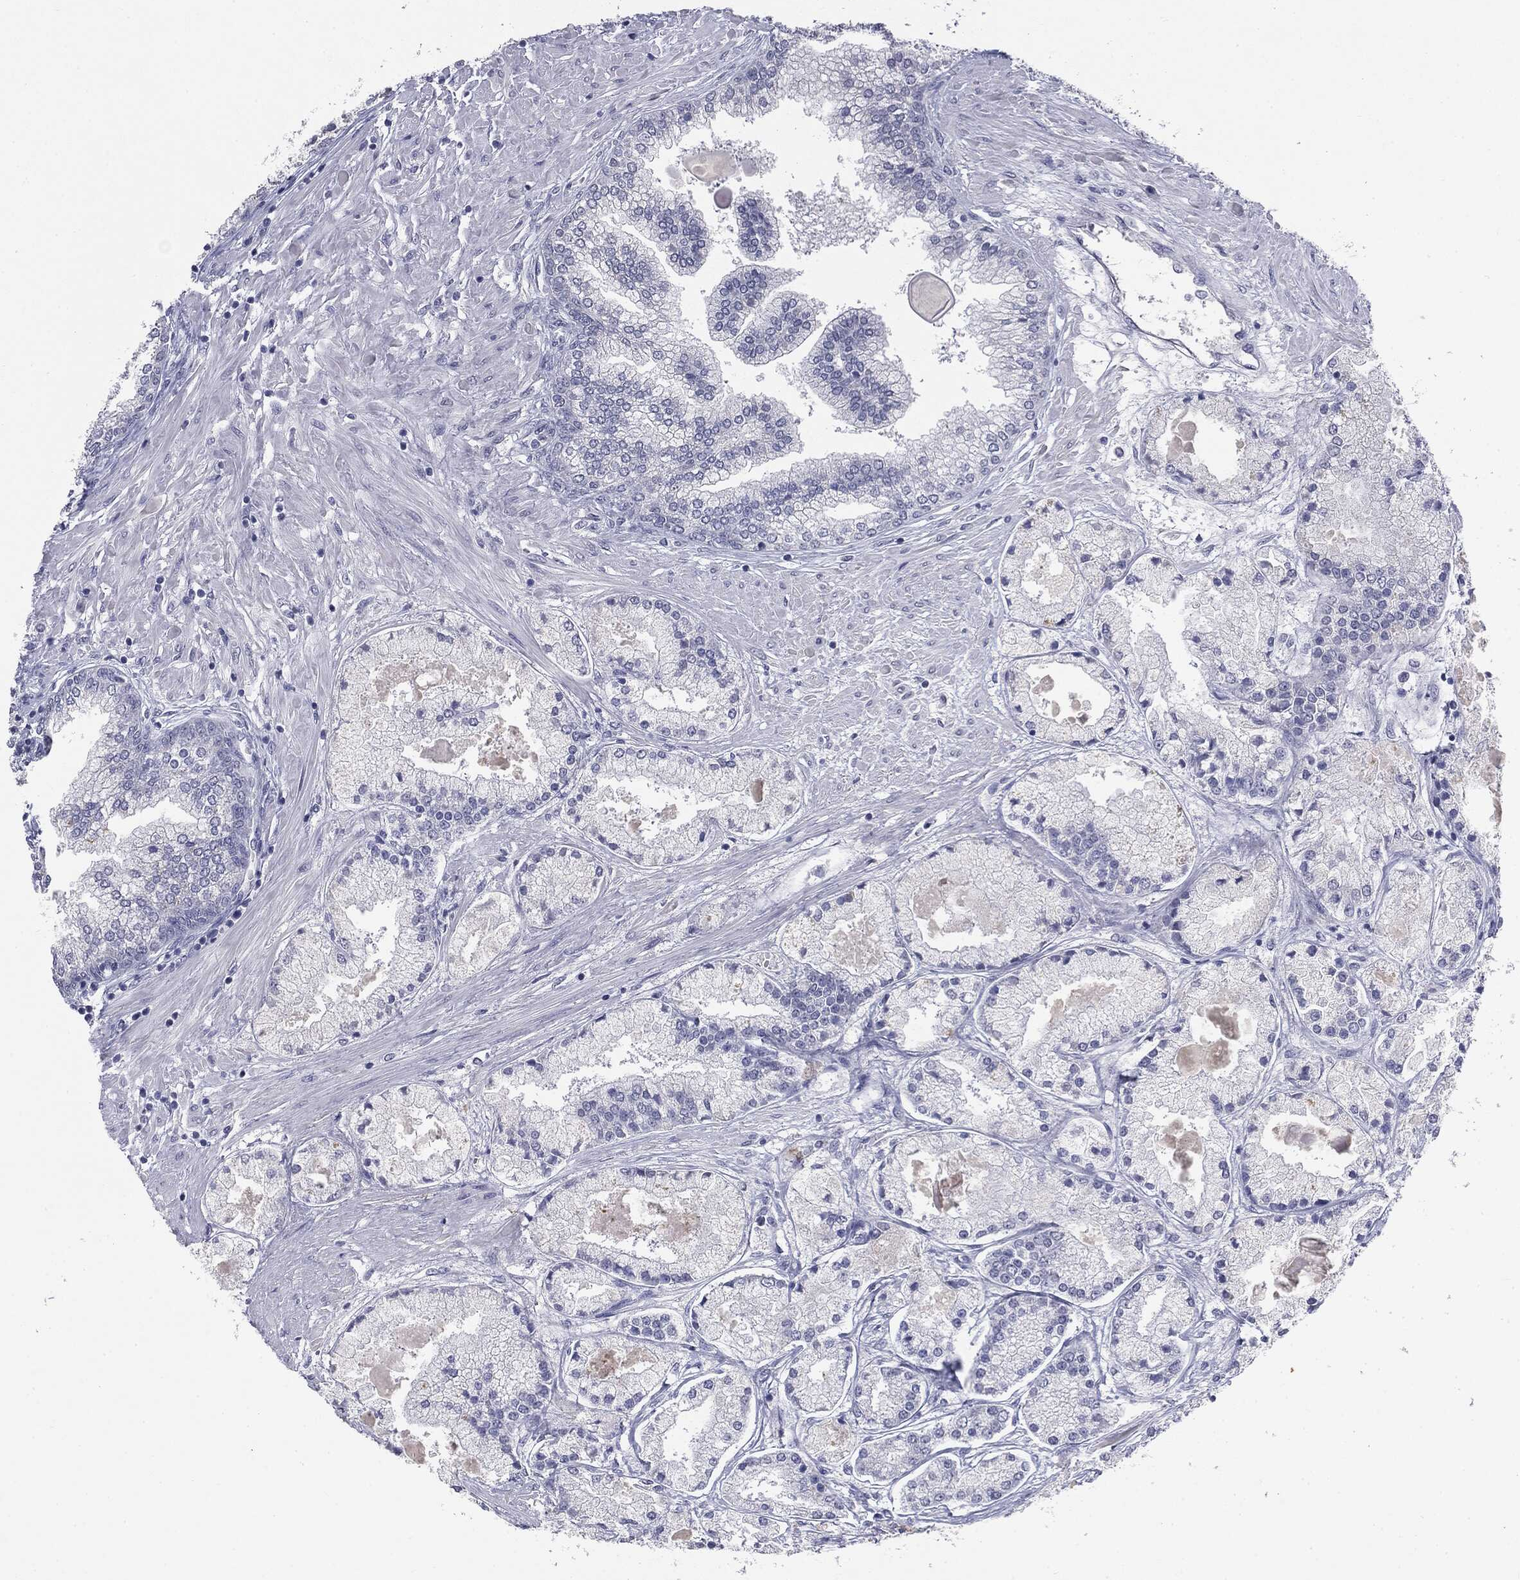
{"staining": {"intensity": "negative", "quantity": "none", "location": "none"}, "tissue": "prostate cancer", "cell_type": "Tumor cells", "image_type": "cancer", "snomed": [{"axis": "morphology", "description": "Adenocarcinoma, High grade"}, {"axis": "topography", "description": "Prostate"}], "caption": "Adenocarcinoma (high-grade) (prostate) was stained to show a protein in brown. There is no significant positivity in tumor cells.", "gene": "MUC1", "patient": {"sex": "male", "age": 67}}